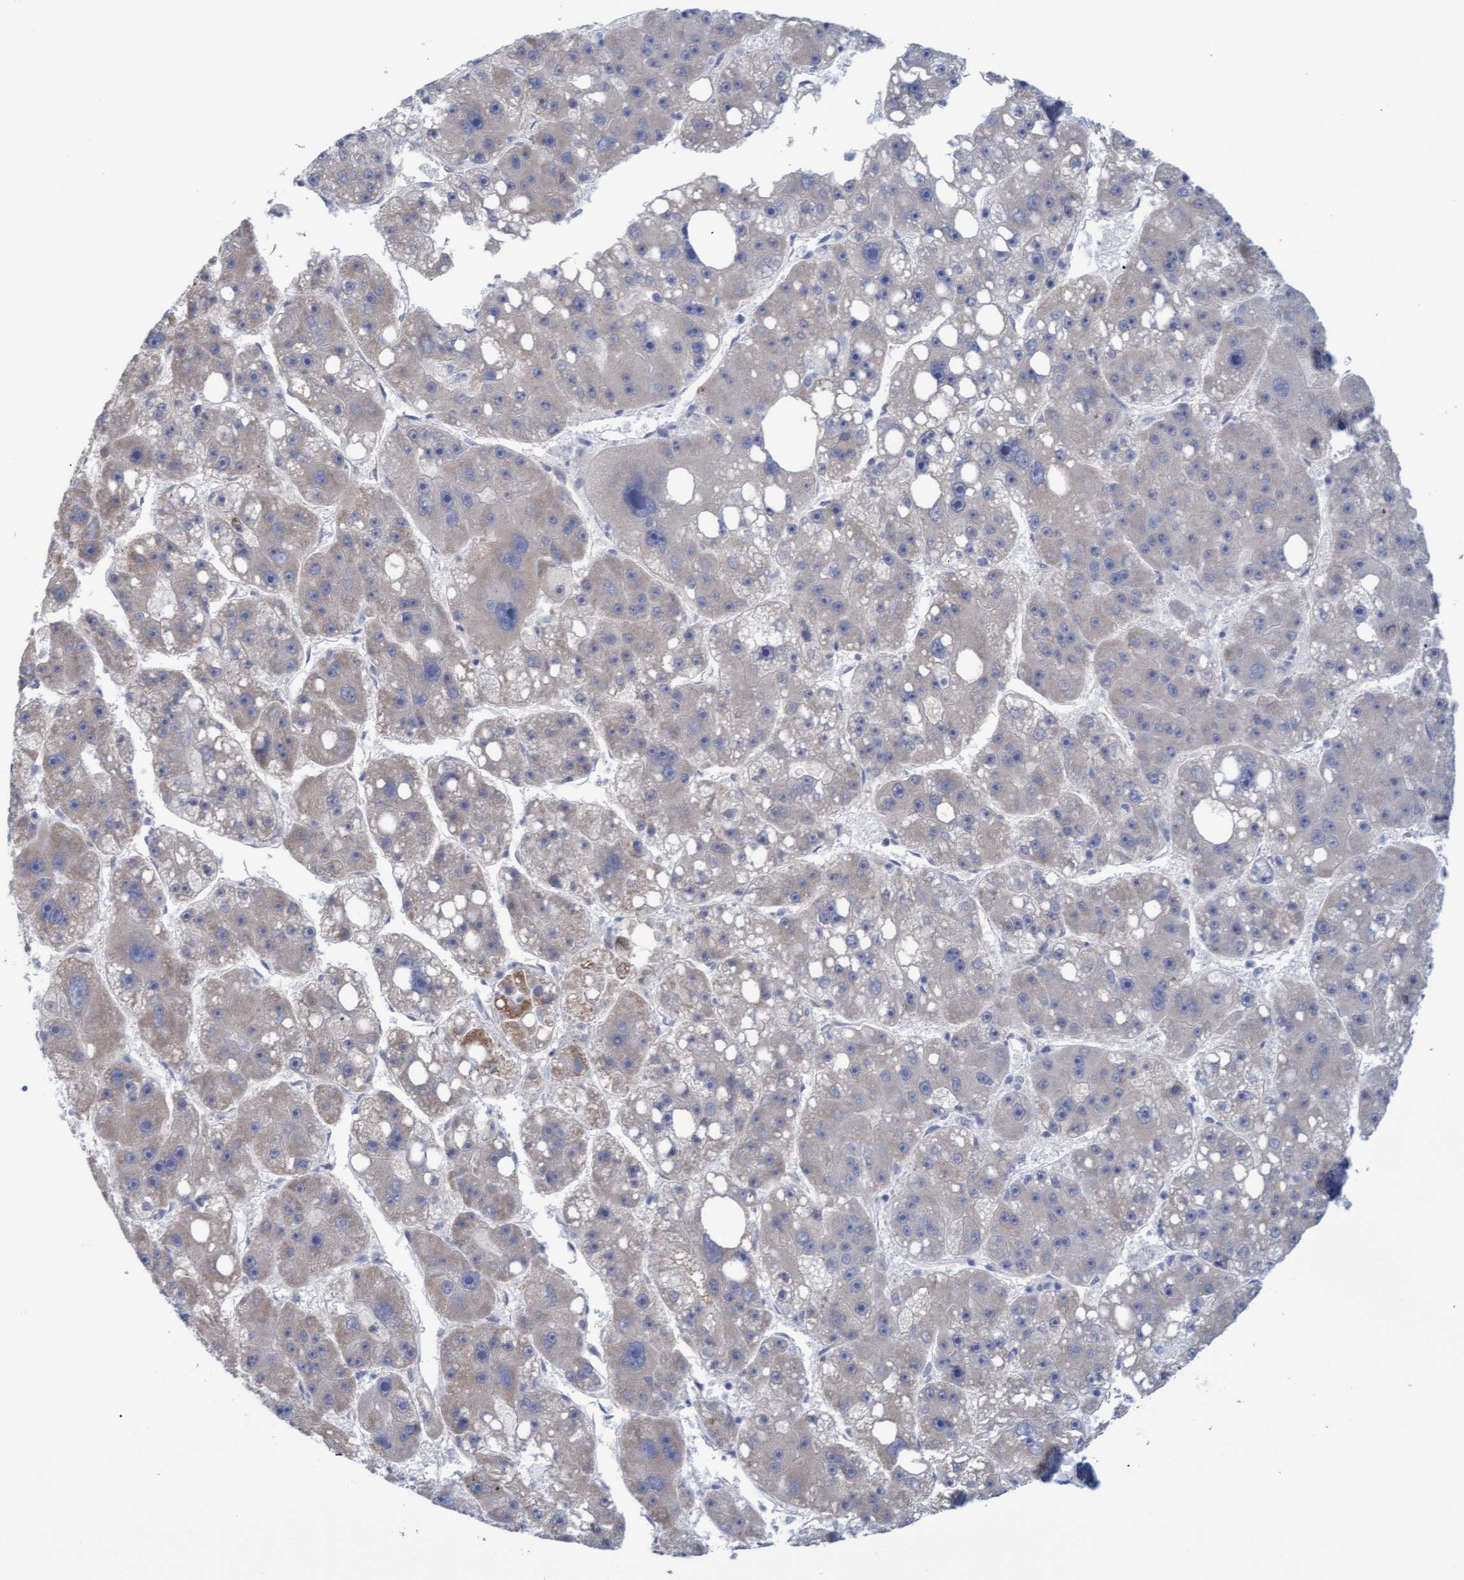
{"staining": {"intensity": "negative", "quantity": "none", "location": "none"}, "tissue": "liver cancer", "cell_type": "Tumor cells", "image_type": "cancer", "snomed": [{"axis": "morphology", "description": "Carcinoma, Hepatocellular, NOS"}, {"axis": "topography", "description": "Liver"}], "caption": "Tumor cells are negative for protein expression in human liver hepatocellular carcinoma.", "gene": "STXBP1", "patient": {"sex": "female", "age": 61}}